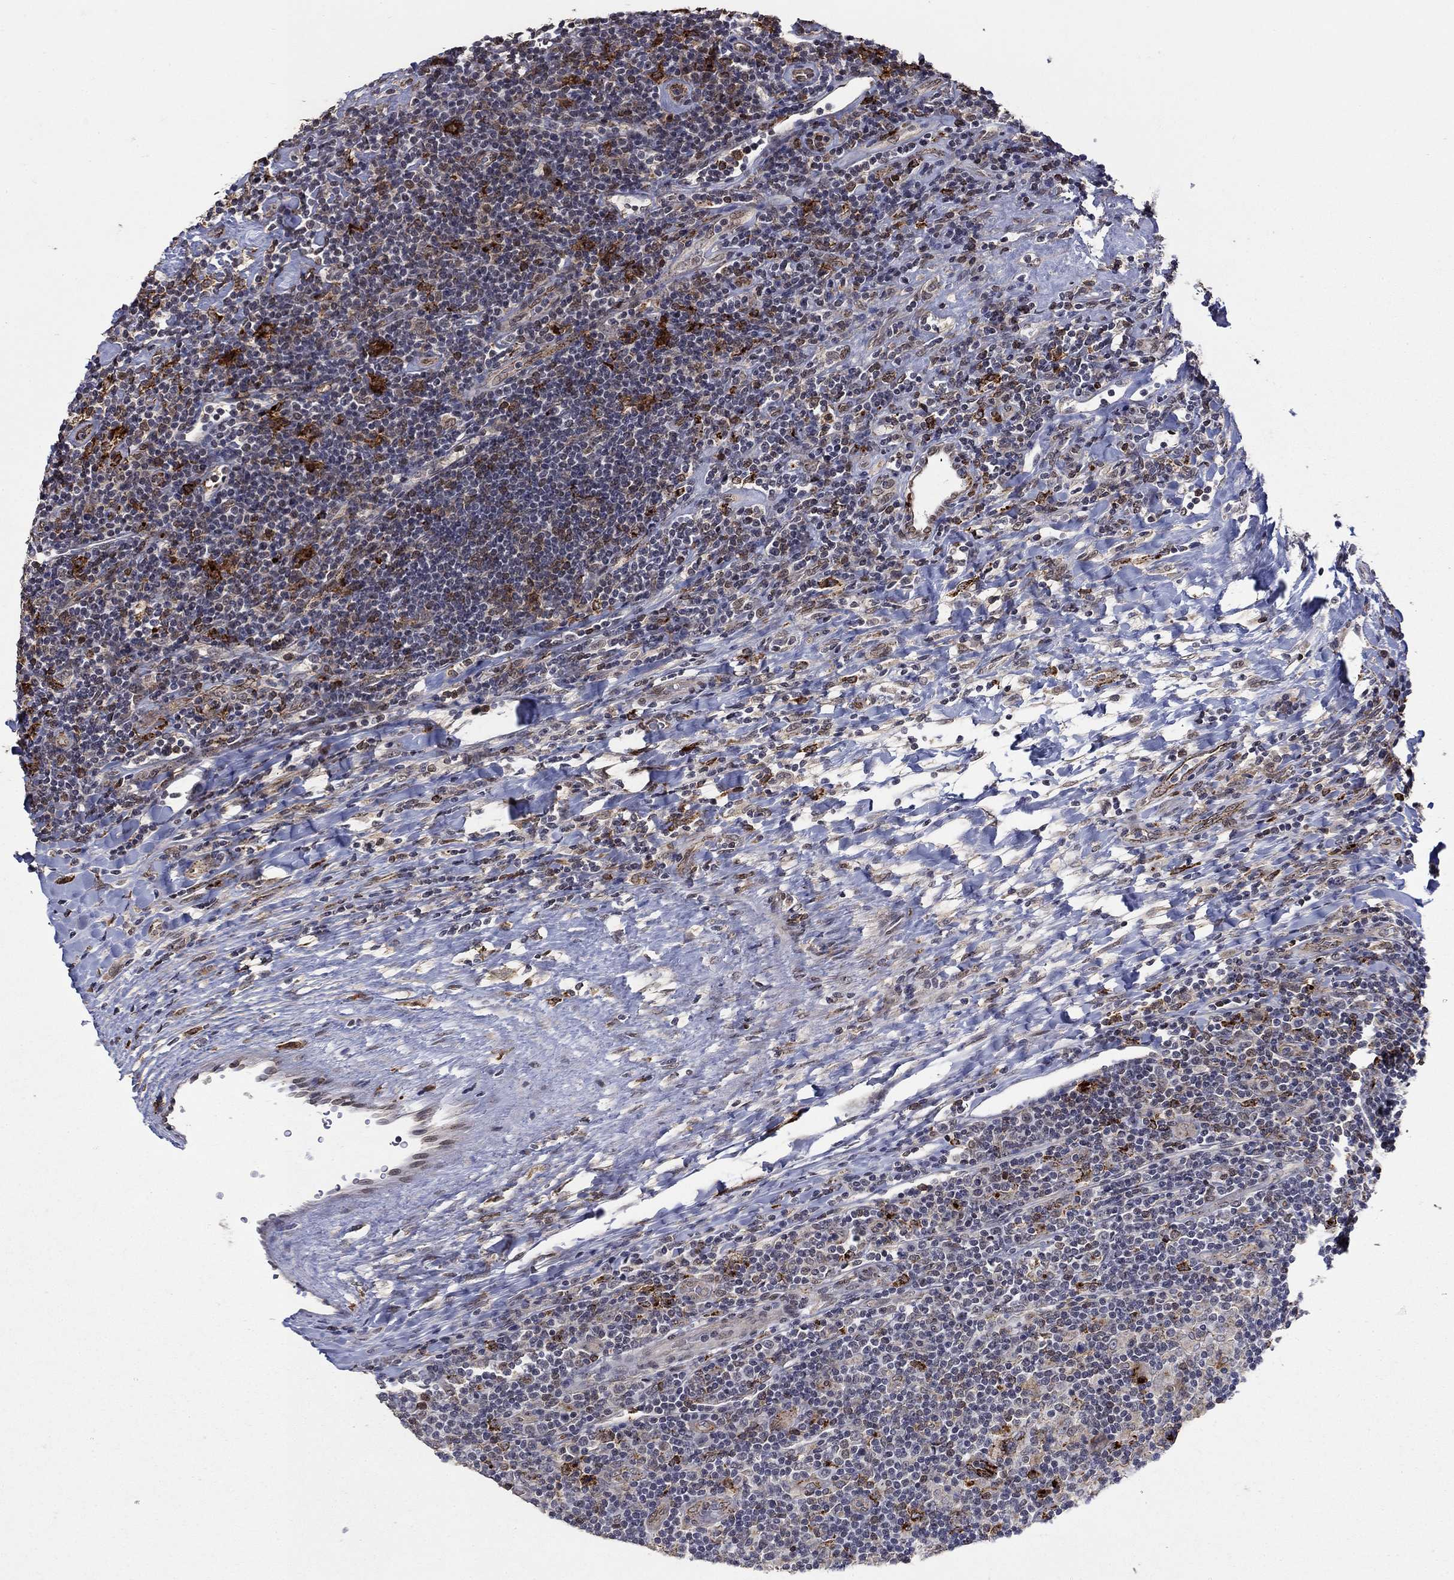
{"staining": {"intensity": "negative", "quantity": "none", "location": "none"}, "tissue": "lymphoma", "cell_type": "Tumor cells", "image_type": "cancer", "snomed": [{"axis": "morphology", "description": "Hodgkin's disease, NOS"}, {"axis": "topography", "description": "Lymph node"}], "caption": "An immunohistochemistry image of Hodgkin's disease is shown. There is no staining in tumor cells of Hodgkin's disease.", "gene": "GRIA3", "patient": {"sex": "male", "age": 40}}